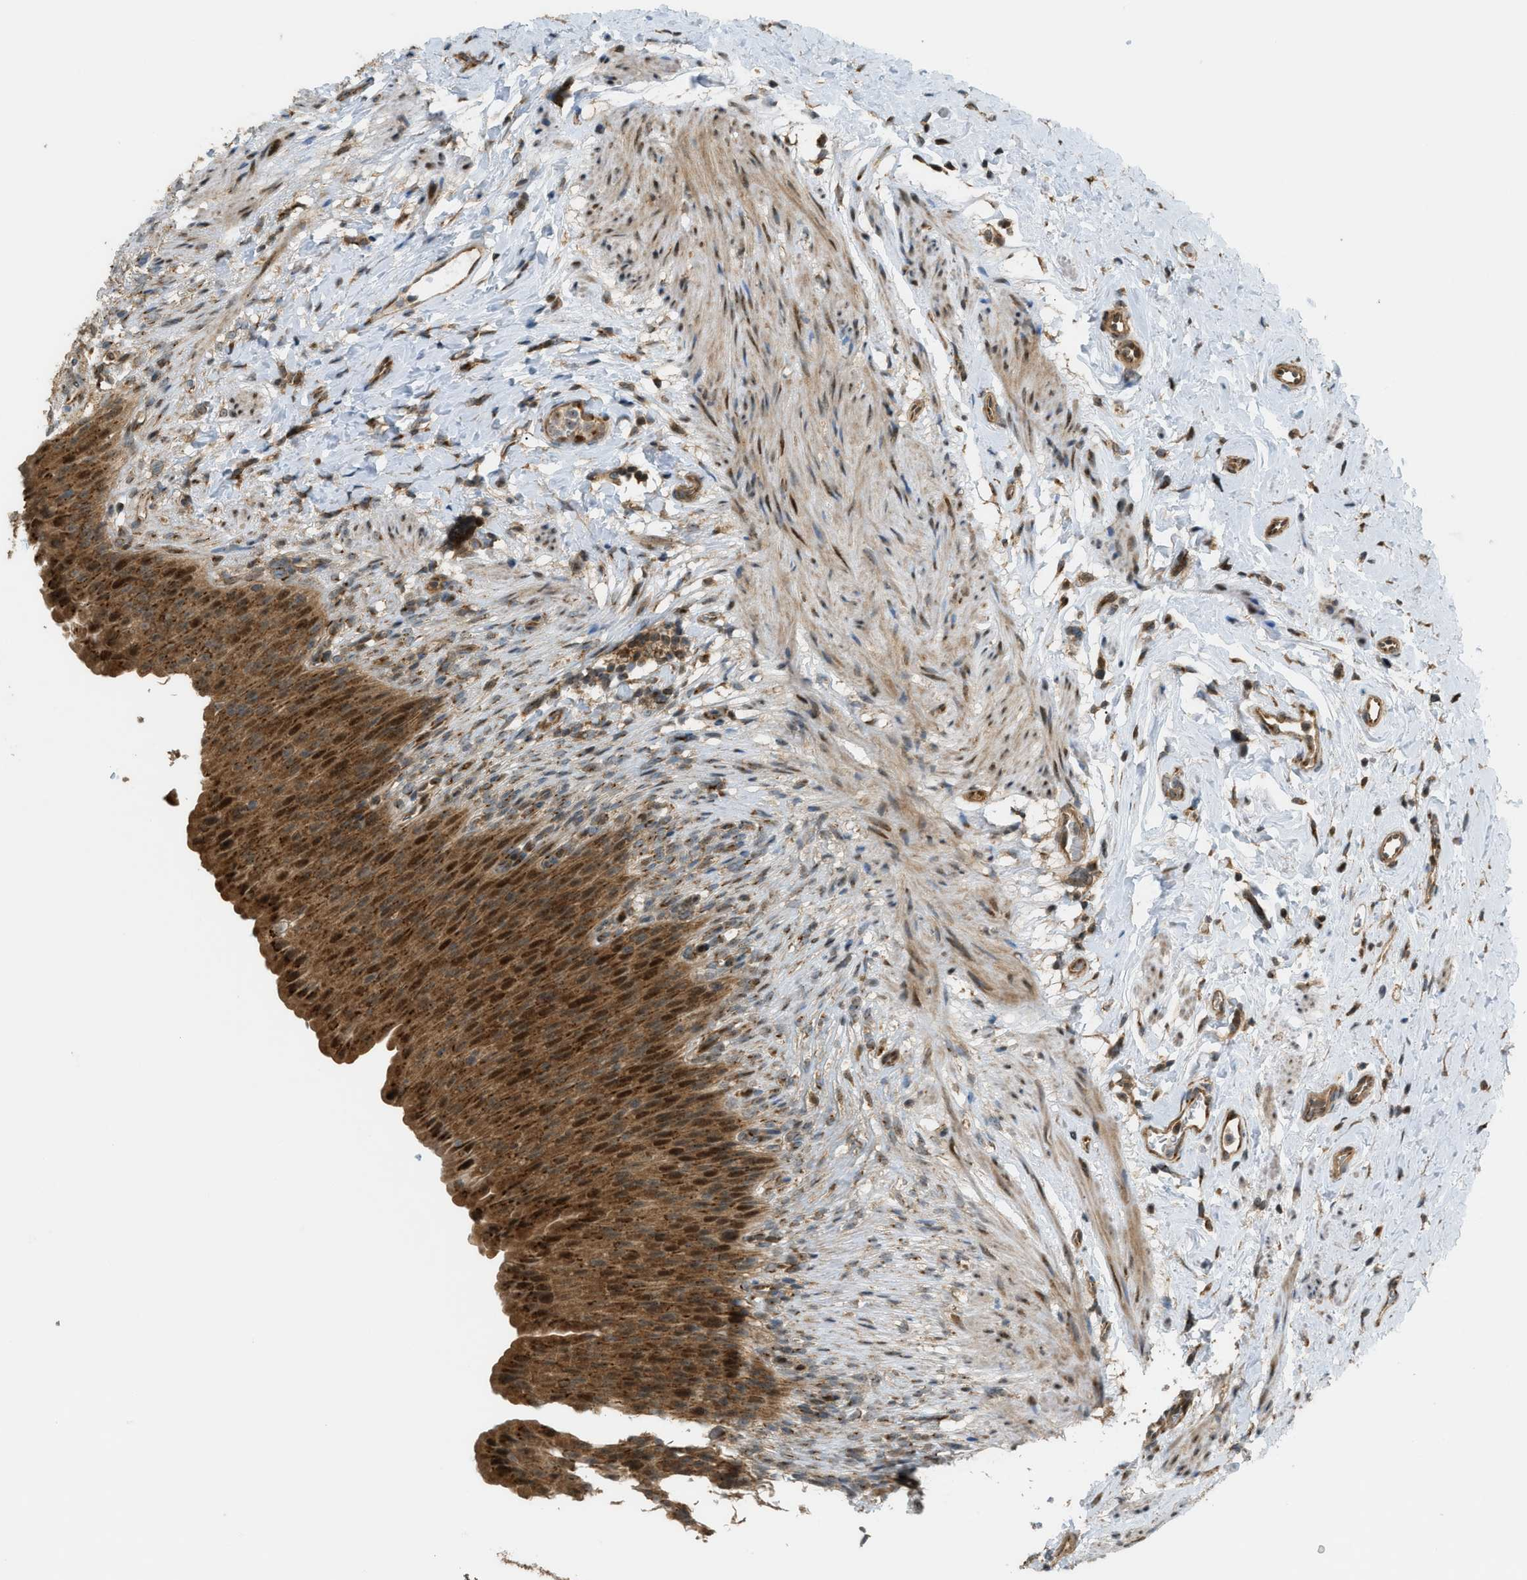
{"staining": {"intensity": "strong", "quantity": ">75%", "location": "cytoplasmic/membranous,nuclear"}, "tissue": "urinary bladder", "cell_type": "Urothelial cells", "image_type": "normal", "snomed": [{"axis": "morphology", "description": "Normal tissue, NOS"}, {"axis": "topography", "description": "Urinary bladder"}], "caption": "High-magnification brightfield microscopy of unremarkable urinary bladder stained with DAB (brown) and counterstained with hematoxylin (blue). urothelial cells exhibit strong cytoplasmic/membranous,nuclear expression is seen in approximately>75% of cells.", "gene": "CCDC186", "patient": {"sex": "female", "age": 79}}